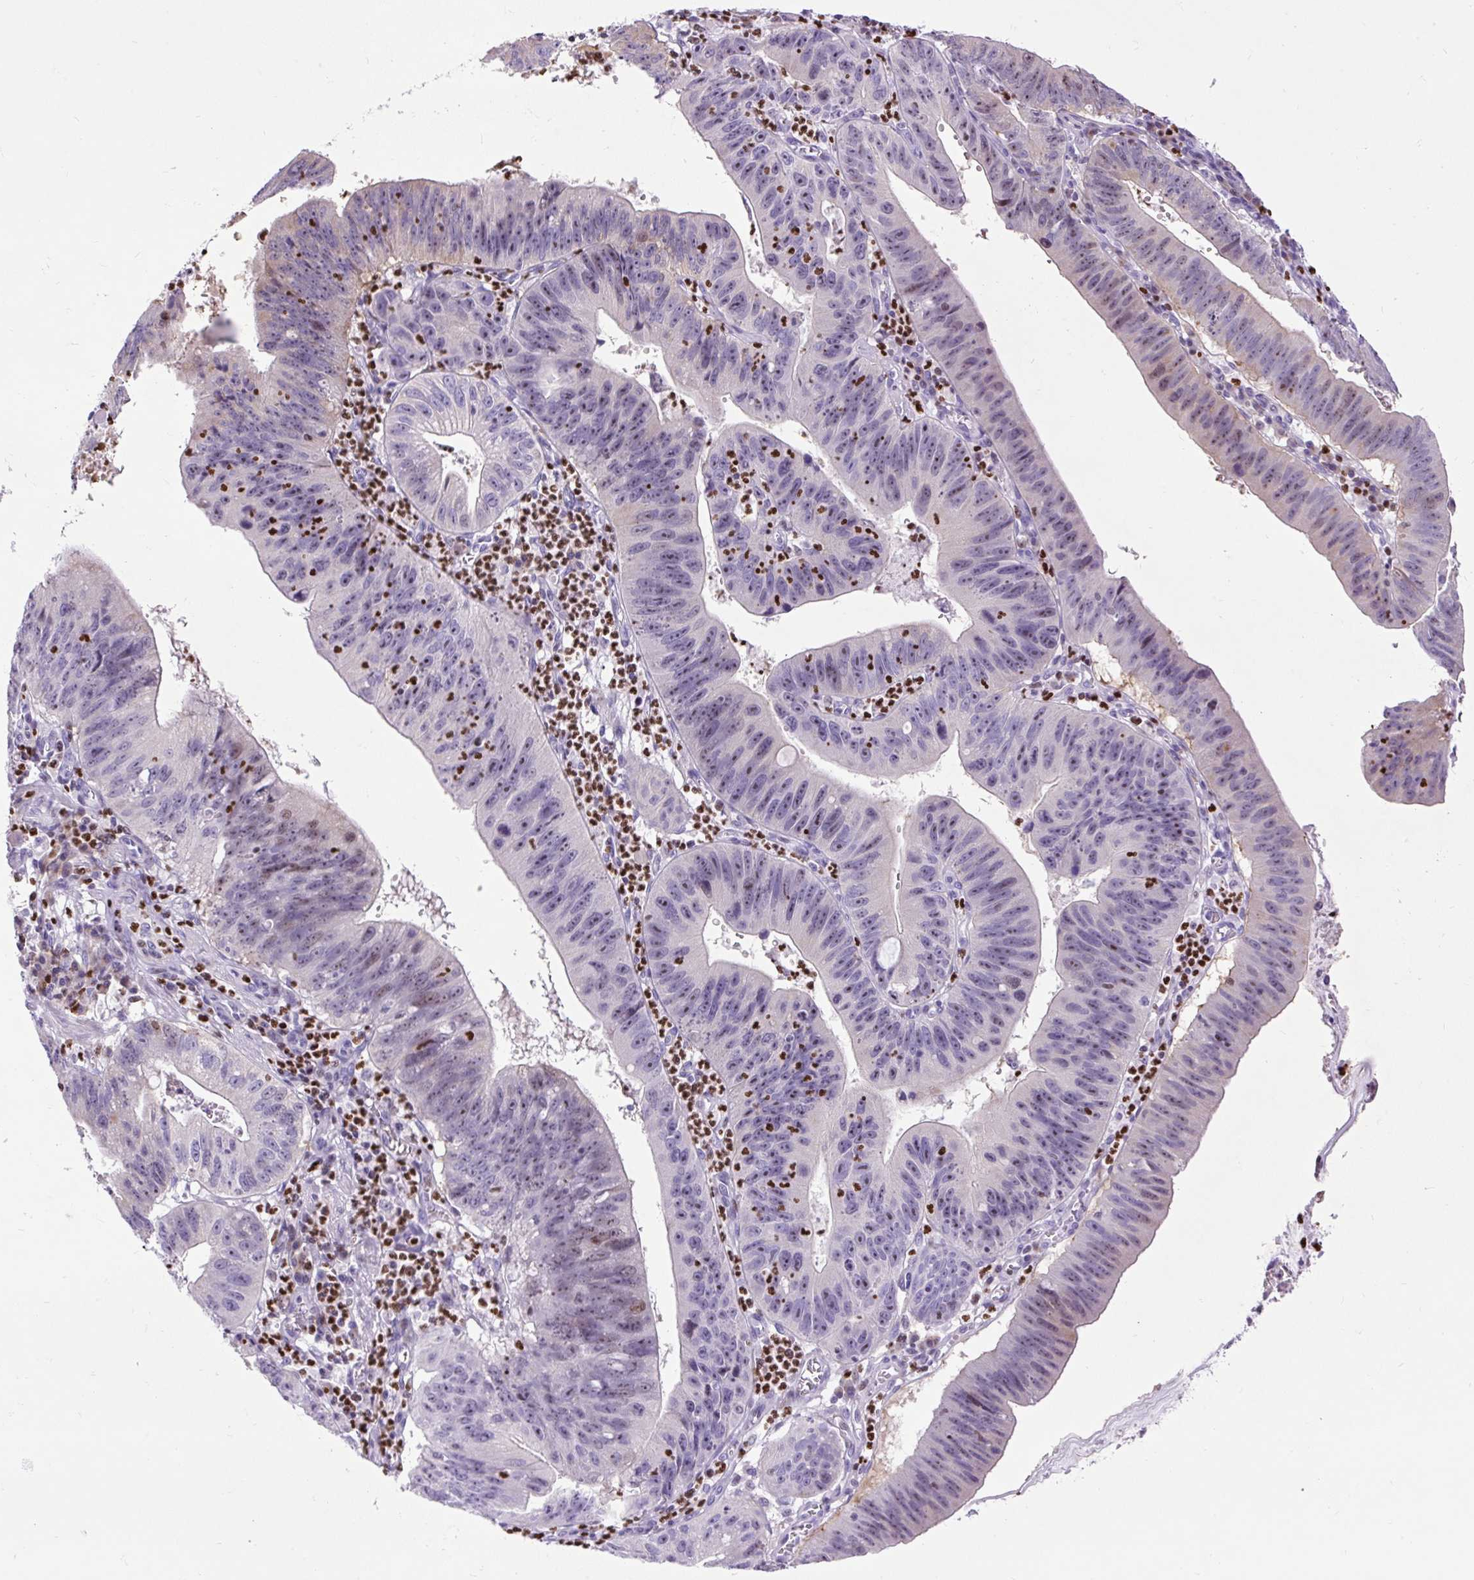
{"staining": {"intensity": "weak", "quantity": "25%-75%", "location": "nuclear"}, "tissue": "stomach cancer", "cell_type": "Tumor cells", "image_type": "cancer", "snomed": [{"axis": "morphology", "description": "Adenocarcinoma, NOS"}, {"axis": "topography", "description": "Stomach"}], "caption": "Tumor cells display low levels of weak nuclear staining in about 25%-75% of cells in human stomach cancer (adenocarcinoma). (DAB (3,3'-diaminobenzidine) = brown stain, brightfield microscopy at high magnification).", "gene": "SPC24", "patient": {"sex": "male", "age": 59}}